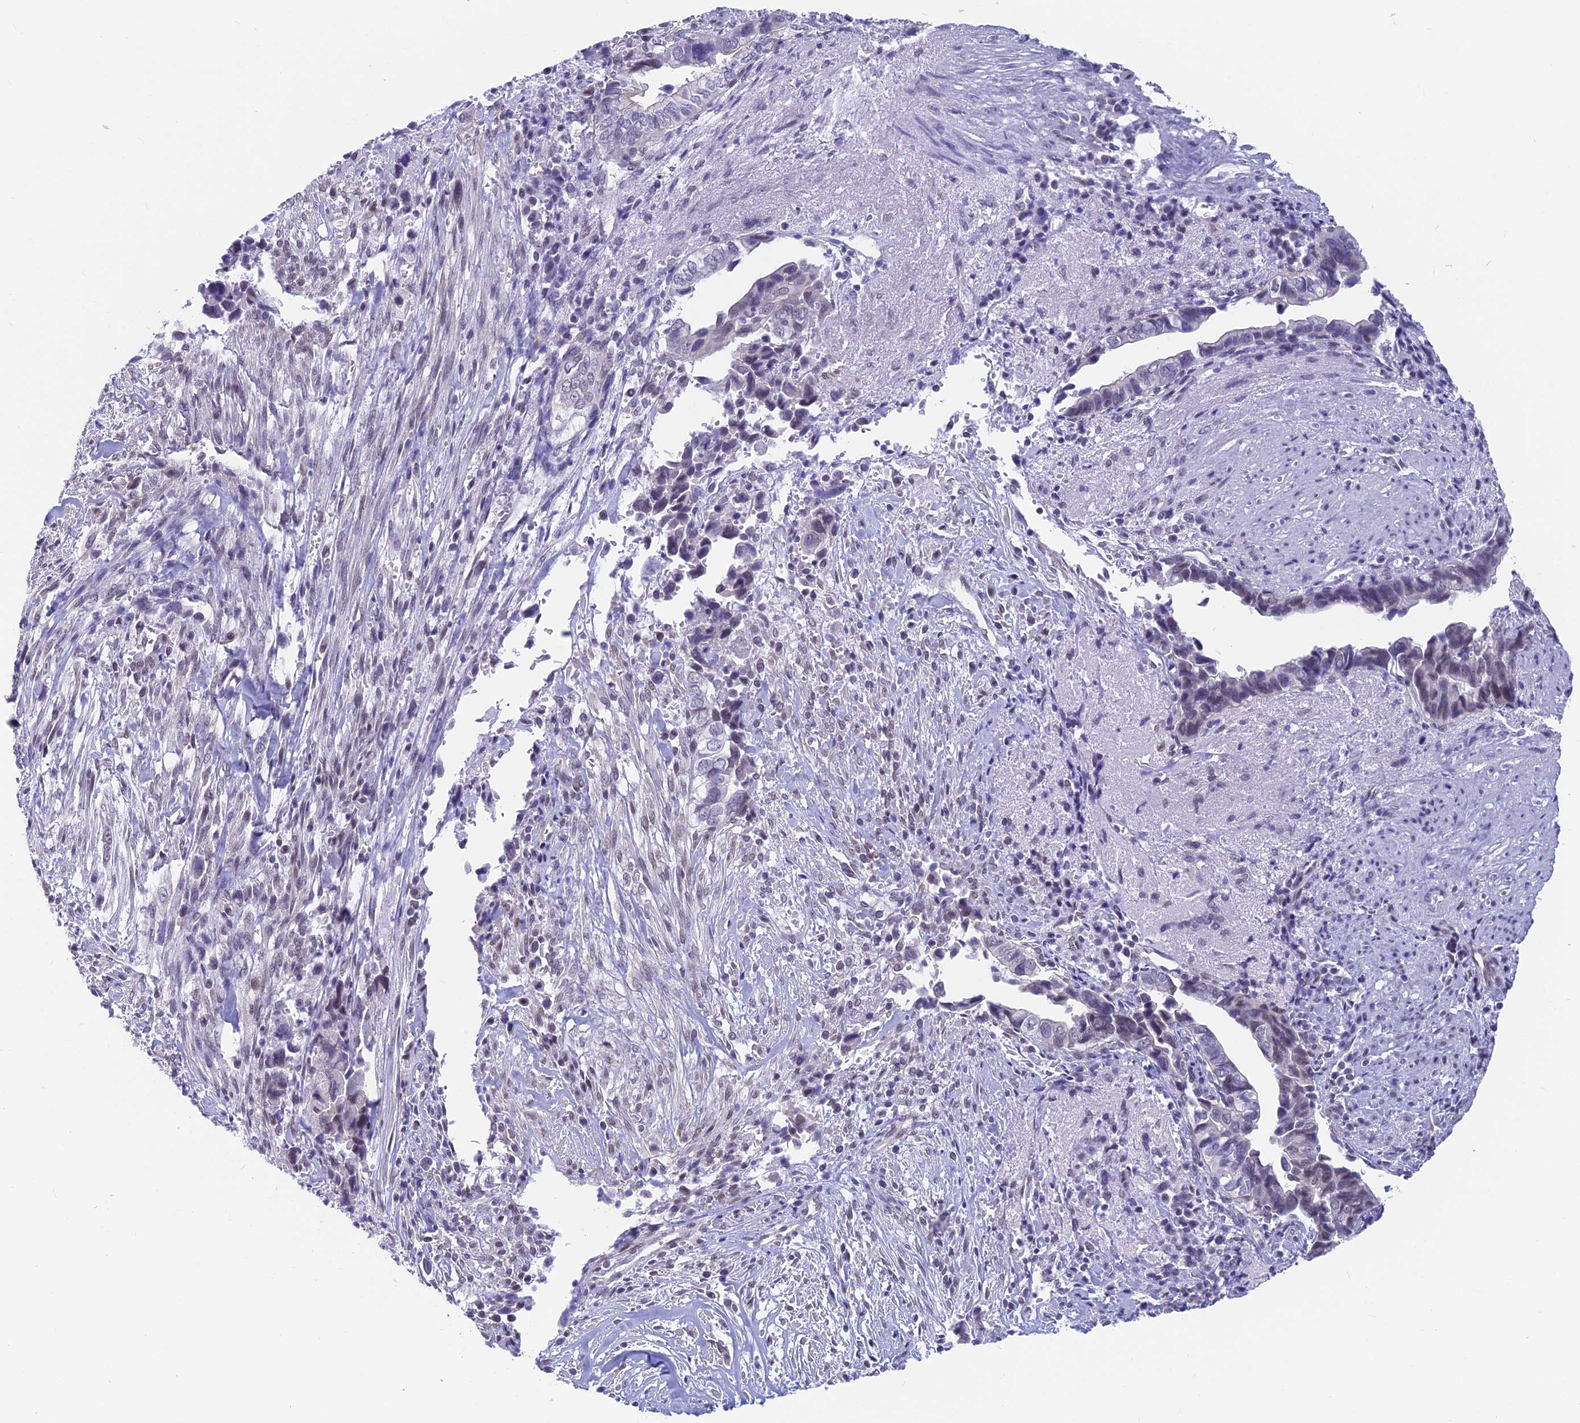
{"staining": {"intensity": "weak", "quantity": "<25%", "location": "nuclear"}, "tissue": "liver cancer", "cell_type": "Tumor cells", "image_type": "cancer", "snomed": [{"axis": "morphology", "description": "Cholangiocarcinoma"}, {"axis": "topography", "description": "Liver"}], "caption": "DAB (3,3'-diaminobenzidine) immunohistochemical staining of liver cholangiocarcinoma reveals no significant staining in tumor cells.", "gene": "SRSF5", "patient": {"sex": "female", "age": 79}}